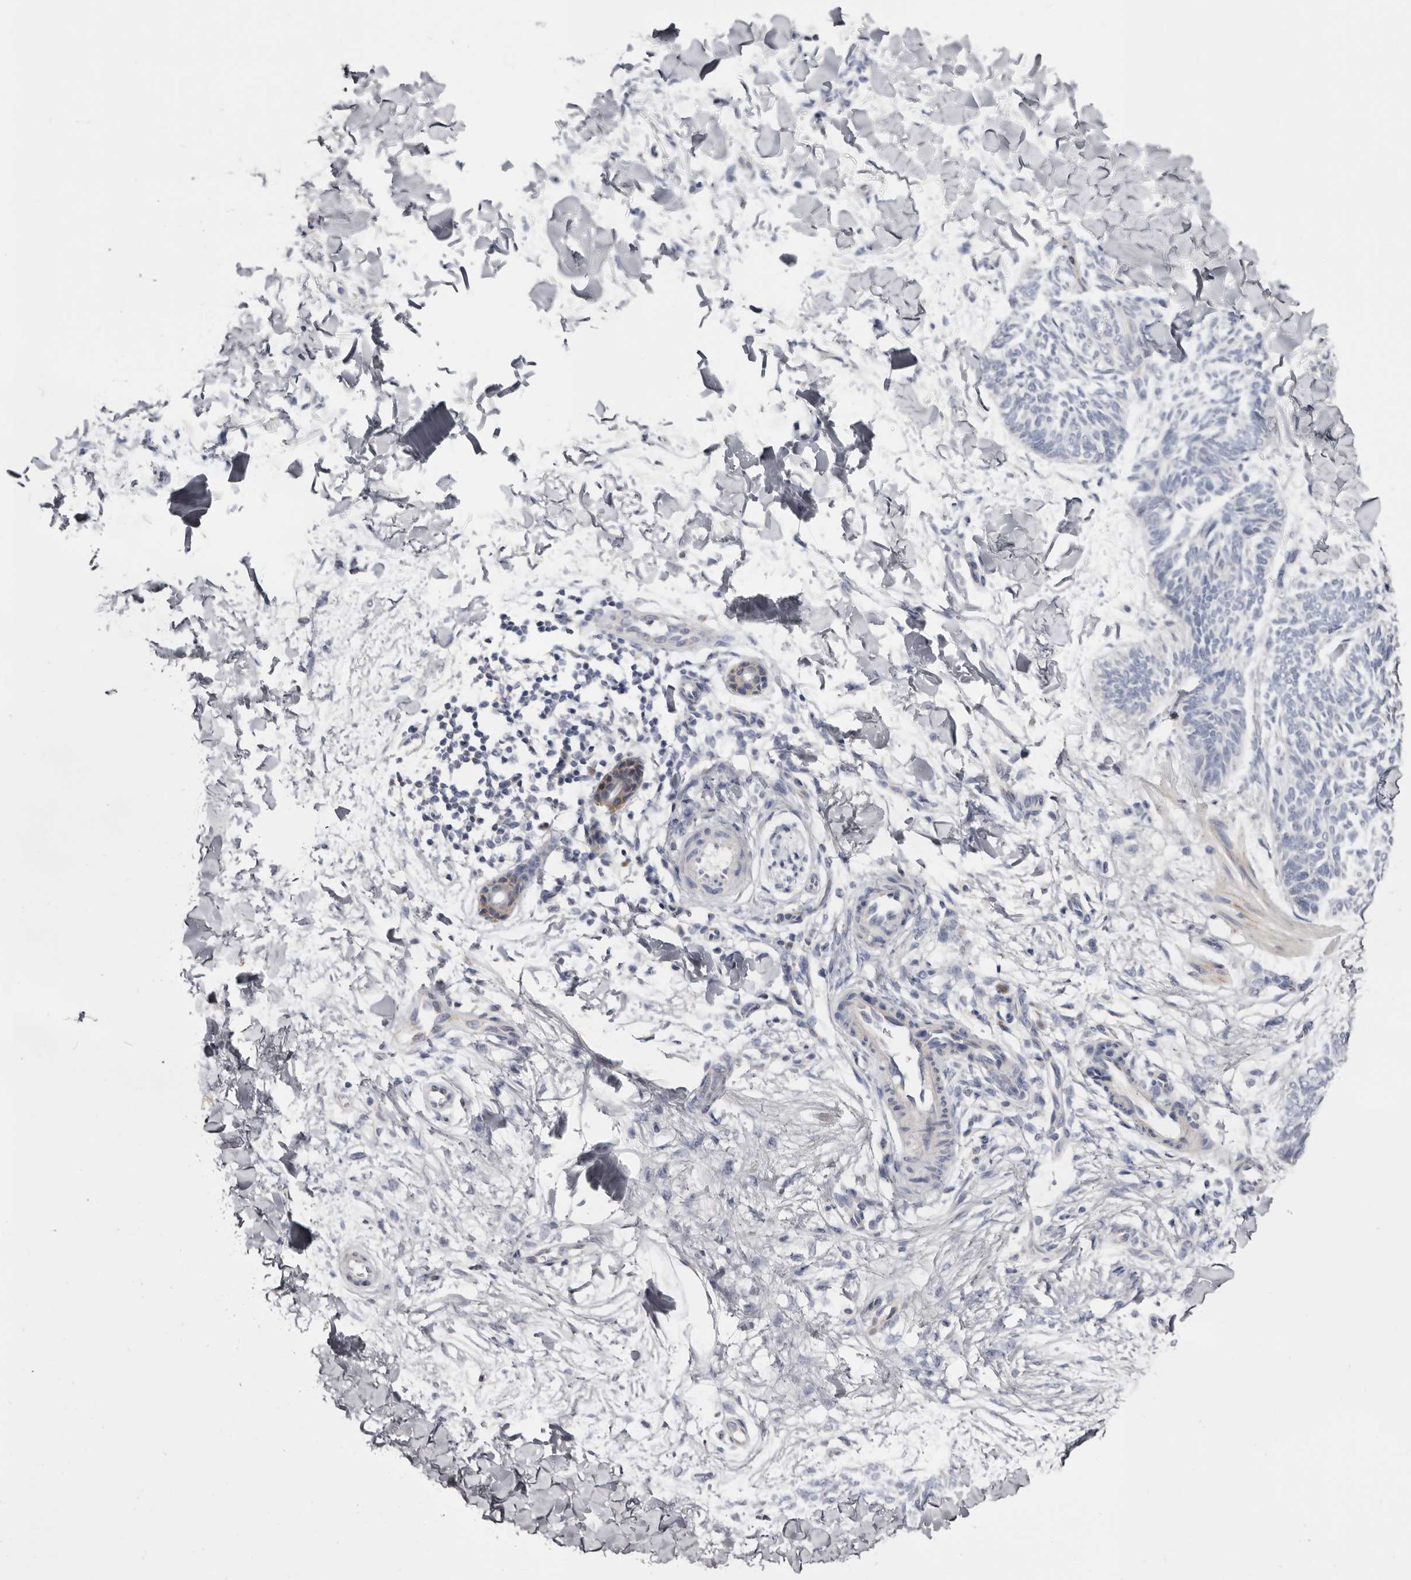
{"staining": {"intensity": "negative", "quantity": "none", "location": "none"}, "tissue": "skin cancer", "cell_type": "Tumor cells", "image_type": "cancer", "snomed": [{"axis": "morphology", "description": "Normal tissue, NOS"}, {"axis": "morphology", "description": "Basal cell carcinoma"}, {"axis": "topography", "description": "Skin"}], "caption": "Histopathology image shows no significant protein expression in tumor cells of skin cancer.", "gene": "CASQ1", "patient": {"sex": "male", "age": 50}}